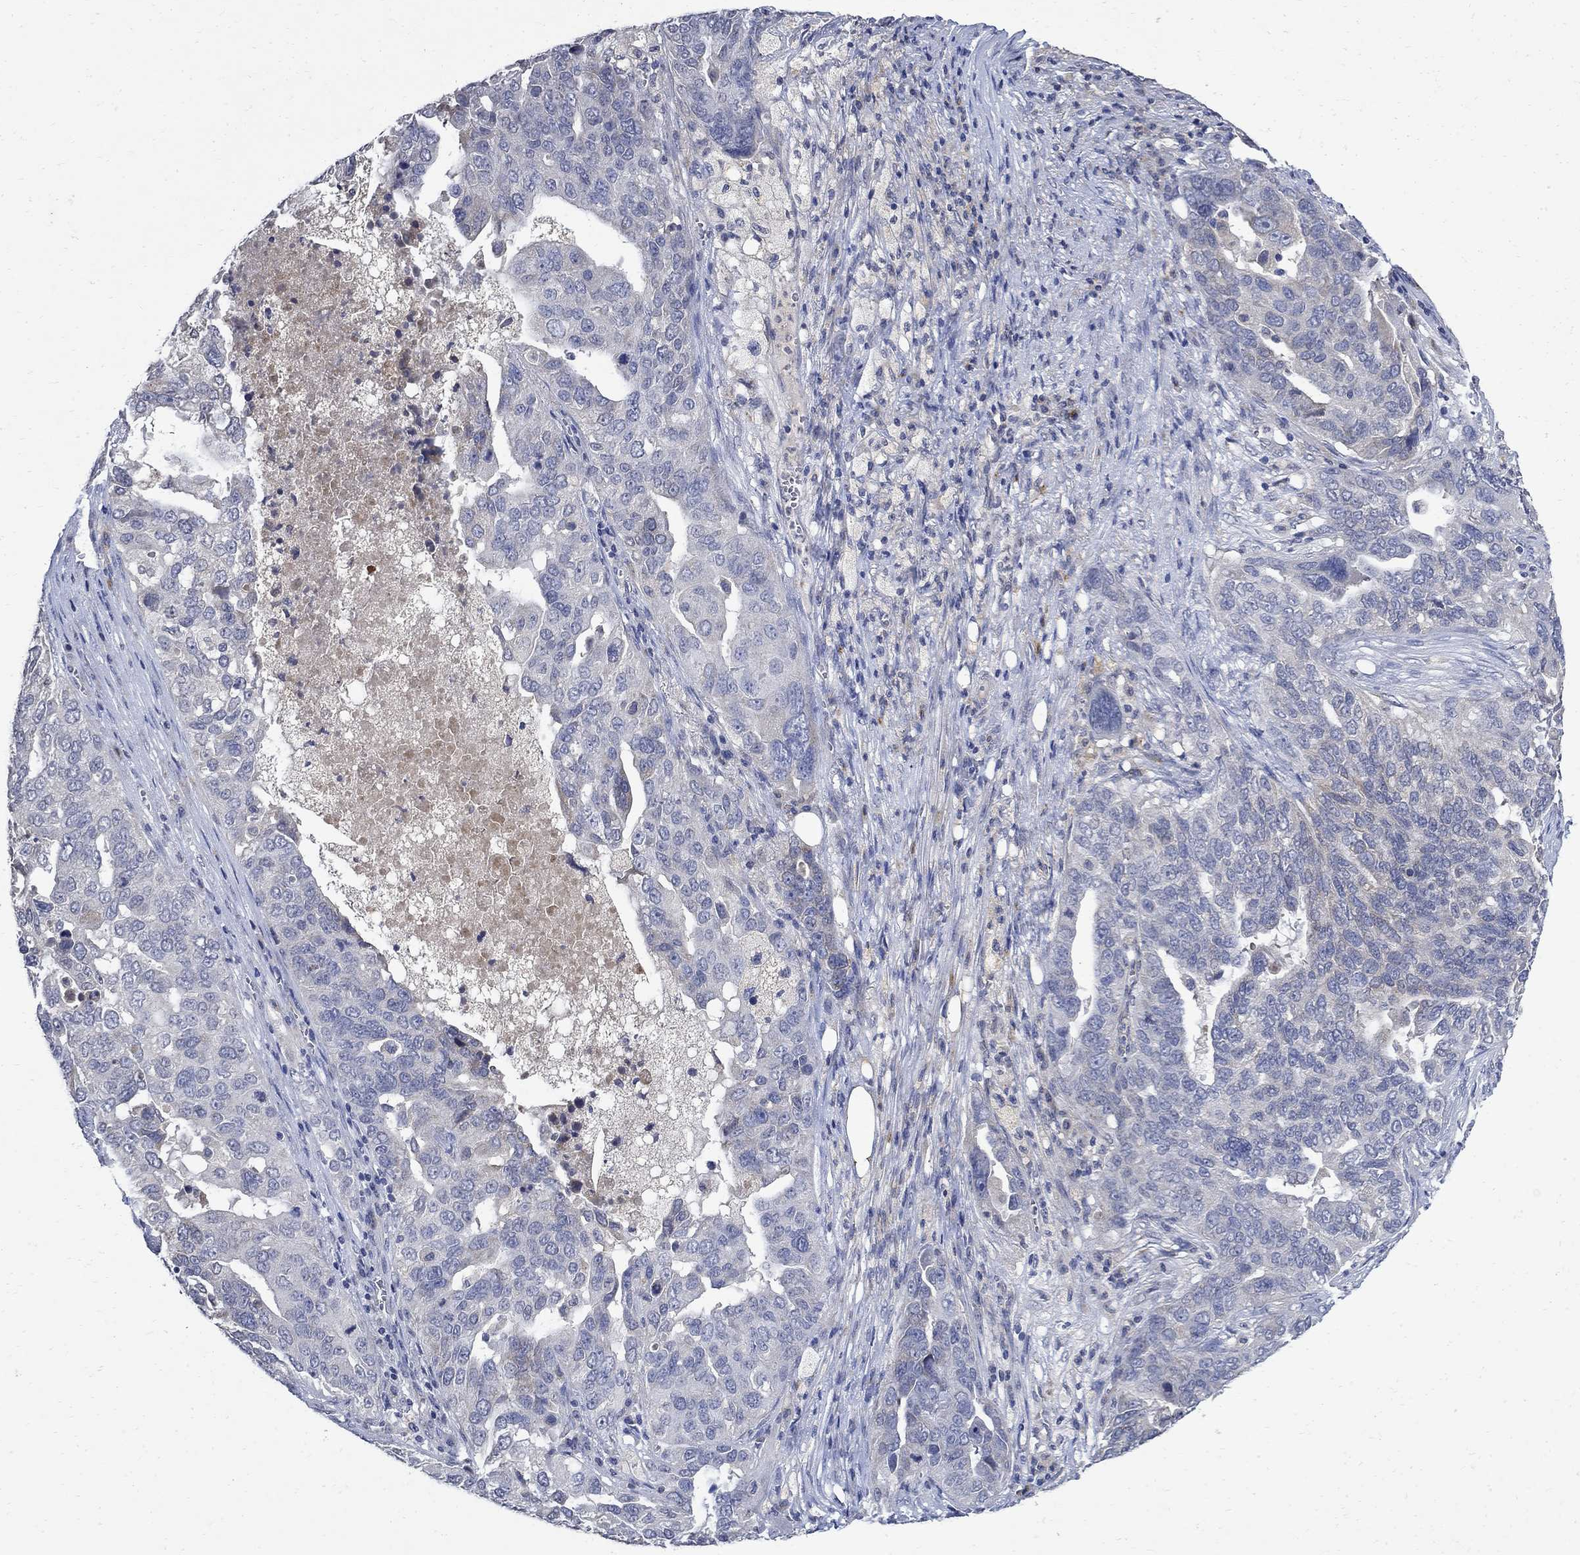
{"staining": {"intensity": "negative", "quantity": "none", "location": "none"}, "tissue": "ovarian cancer", "cell_type": "Tumor cells", "image_type": "cancer", "snomed": [{"axis": "morphology", "description": "Carcinoma, endometroid"}, {"axis": "topography", "description": "Soft tissue"}, {"axis": "topography", "description": "Ovary"}], "caption": "Tumor cells show no significant expression in endometroid carcinoma (ovarian). (DAB (3,3'-diaminobenzidine) IHC visualized using brightfield microscopy, high magnification).", "gene": "TMEM169", "patient": {"sex": "female", "age": 52}}